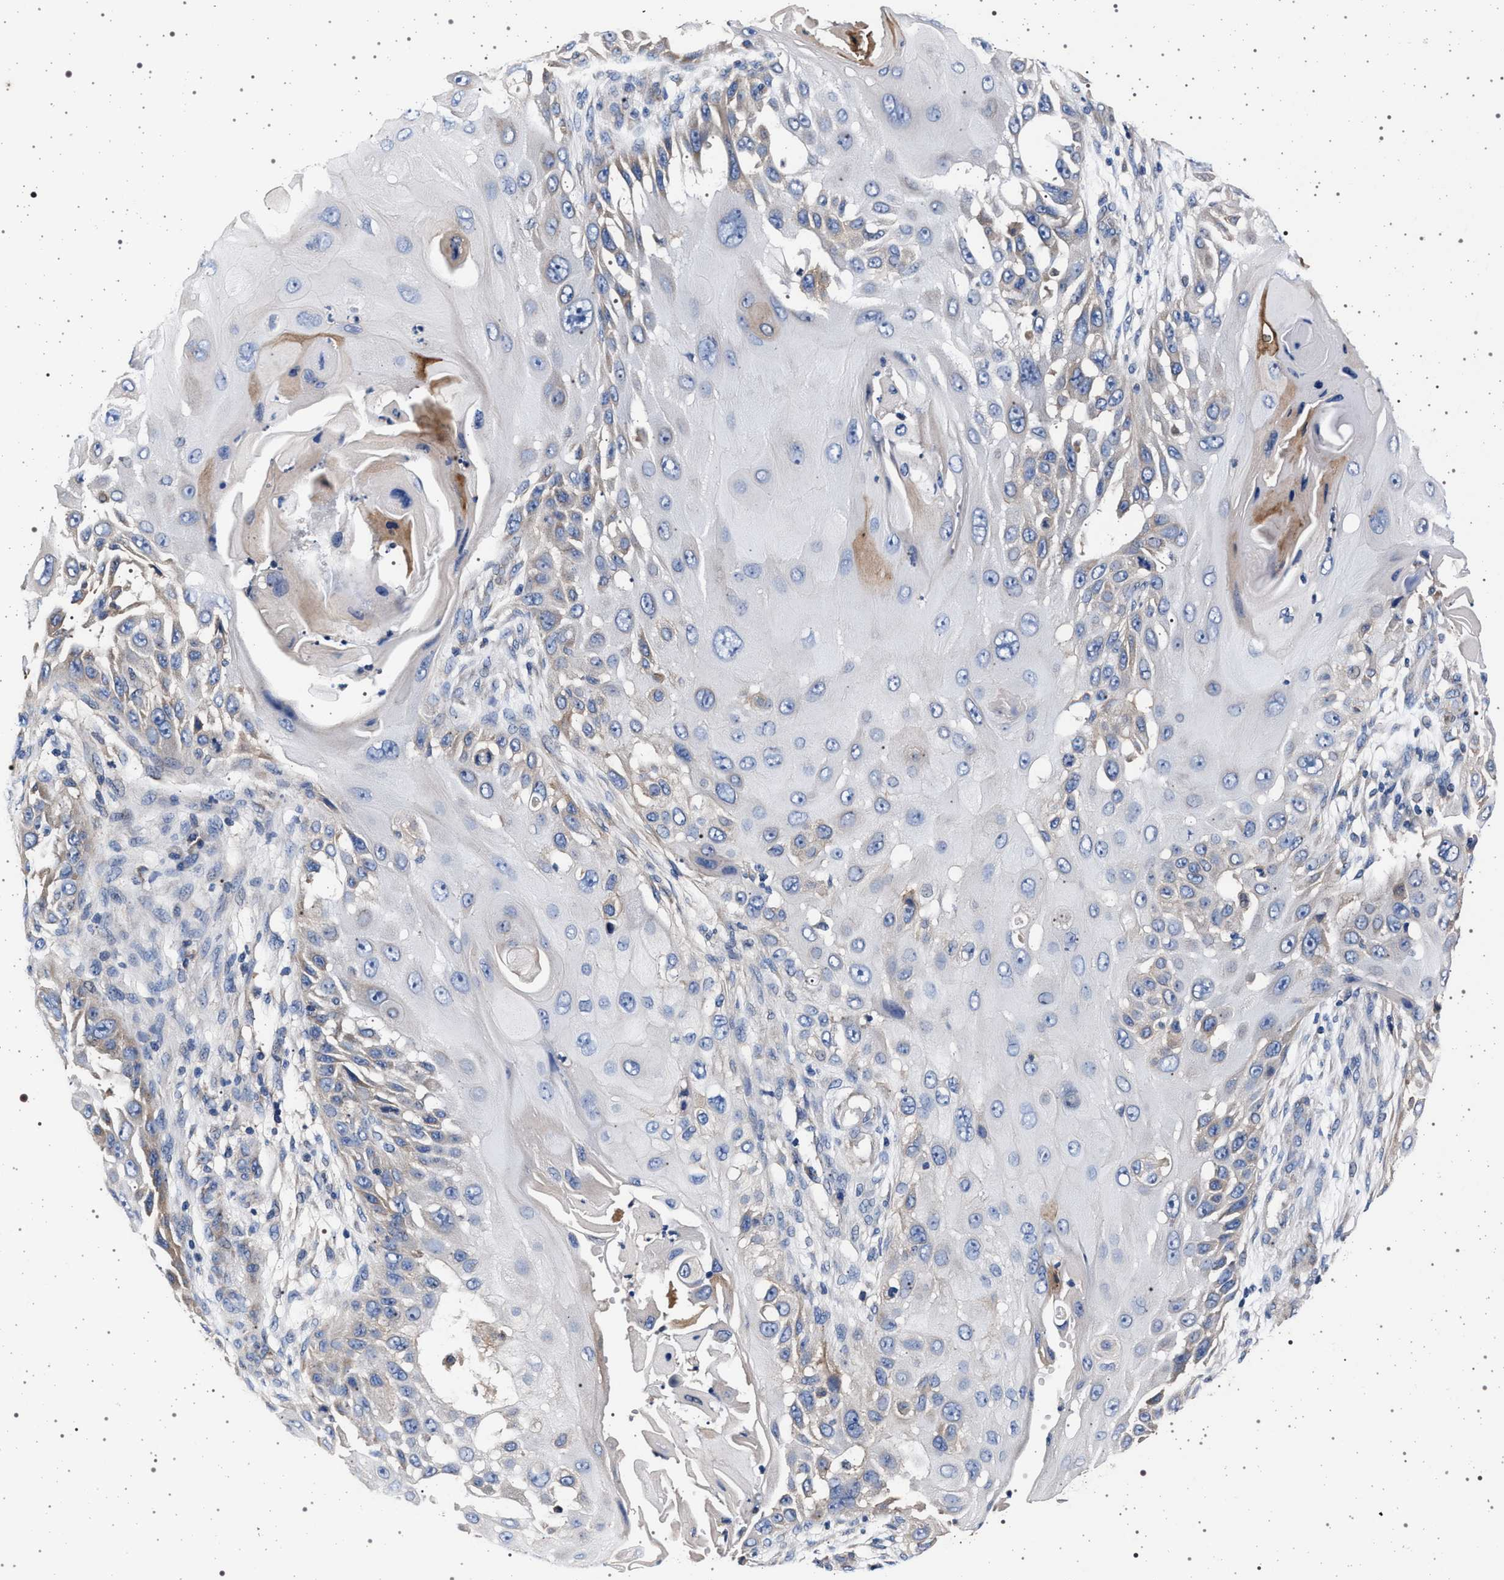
{"staining": {"intensity": "negative", "quantity": "none", "location": "none"}, "tissue": "skin cancer", "cell_type": "Tumor cells", "image_type": "cancer", "snomed": [{"axis": "morphology", "description": "Squamous cell carcinoma, NOS"}, {"axis": "topography", "description": "Skin"}], "caption": "Skin cancer (squamous cell carcinoma) was stained to show a protein in brown. There is no significant expression in tumor cells.", "gene": "MAP3K2", "patient": {"sex": "female", "age": 44}}